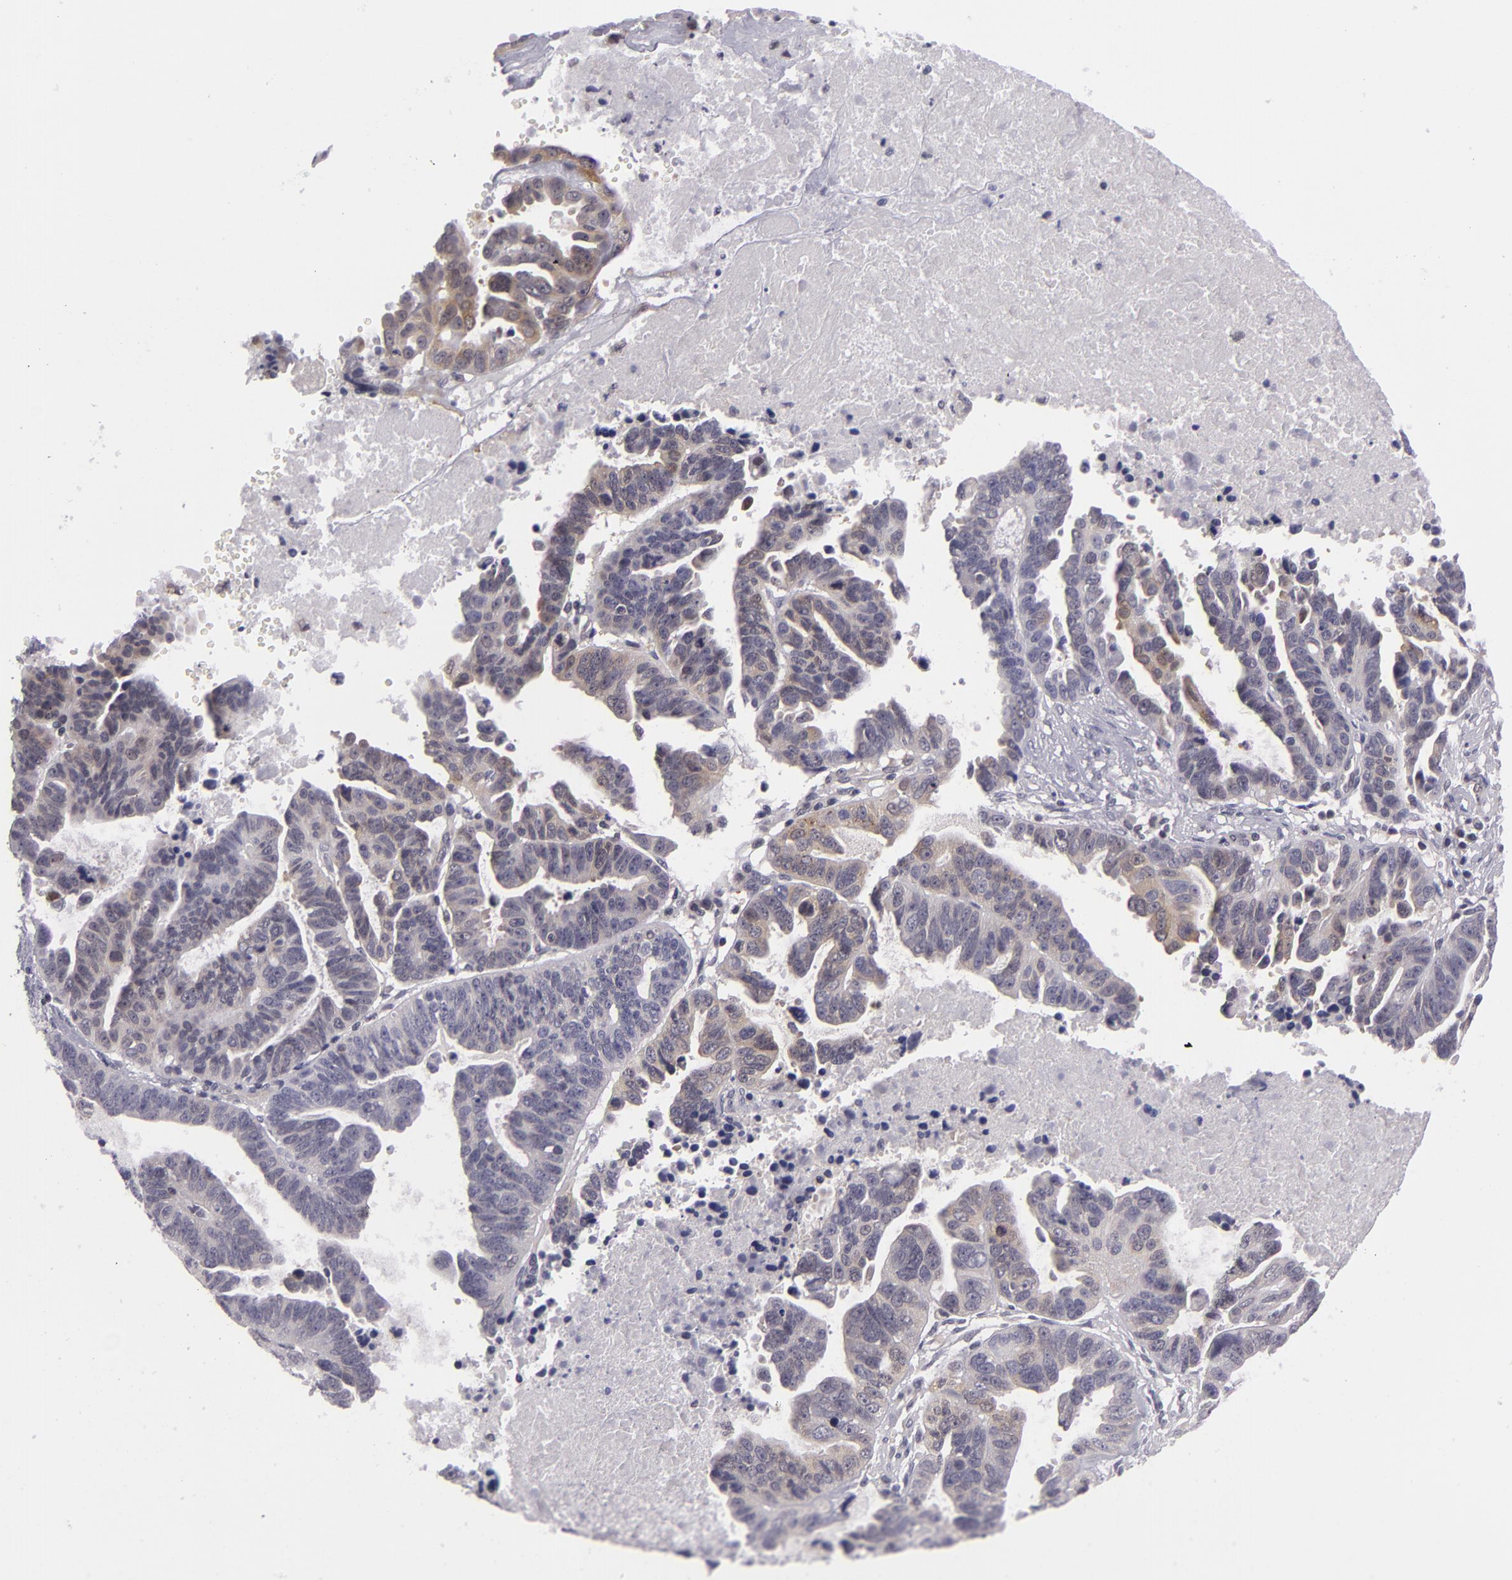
{"staining": {"intensity": "weak", "quantity": "25%-75%", "location": "cytoplasmic/membranous"}, "tissue": "ovarian cancer", "cell_type": "Tumor cells", "image_type": "cancer", "snomed": [{"axis": "morphology", "description": "Carcinoma, endometroid"}, {"axis": "morphology", "description": "Cystadenocarcinoma, serous, NOS"}, {"axis": "topography", "description": "Ovary"}], "caption": "A low amount of weak cytoplasmic/membranous positivity is identified in approximately 25%-75% of tumor cells in ovarian cancer (endometroid carcinoma) tissue.", "gene": "BCL10", "patient": {"sex": "female", "age": 45}}